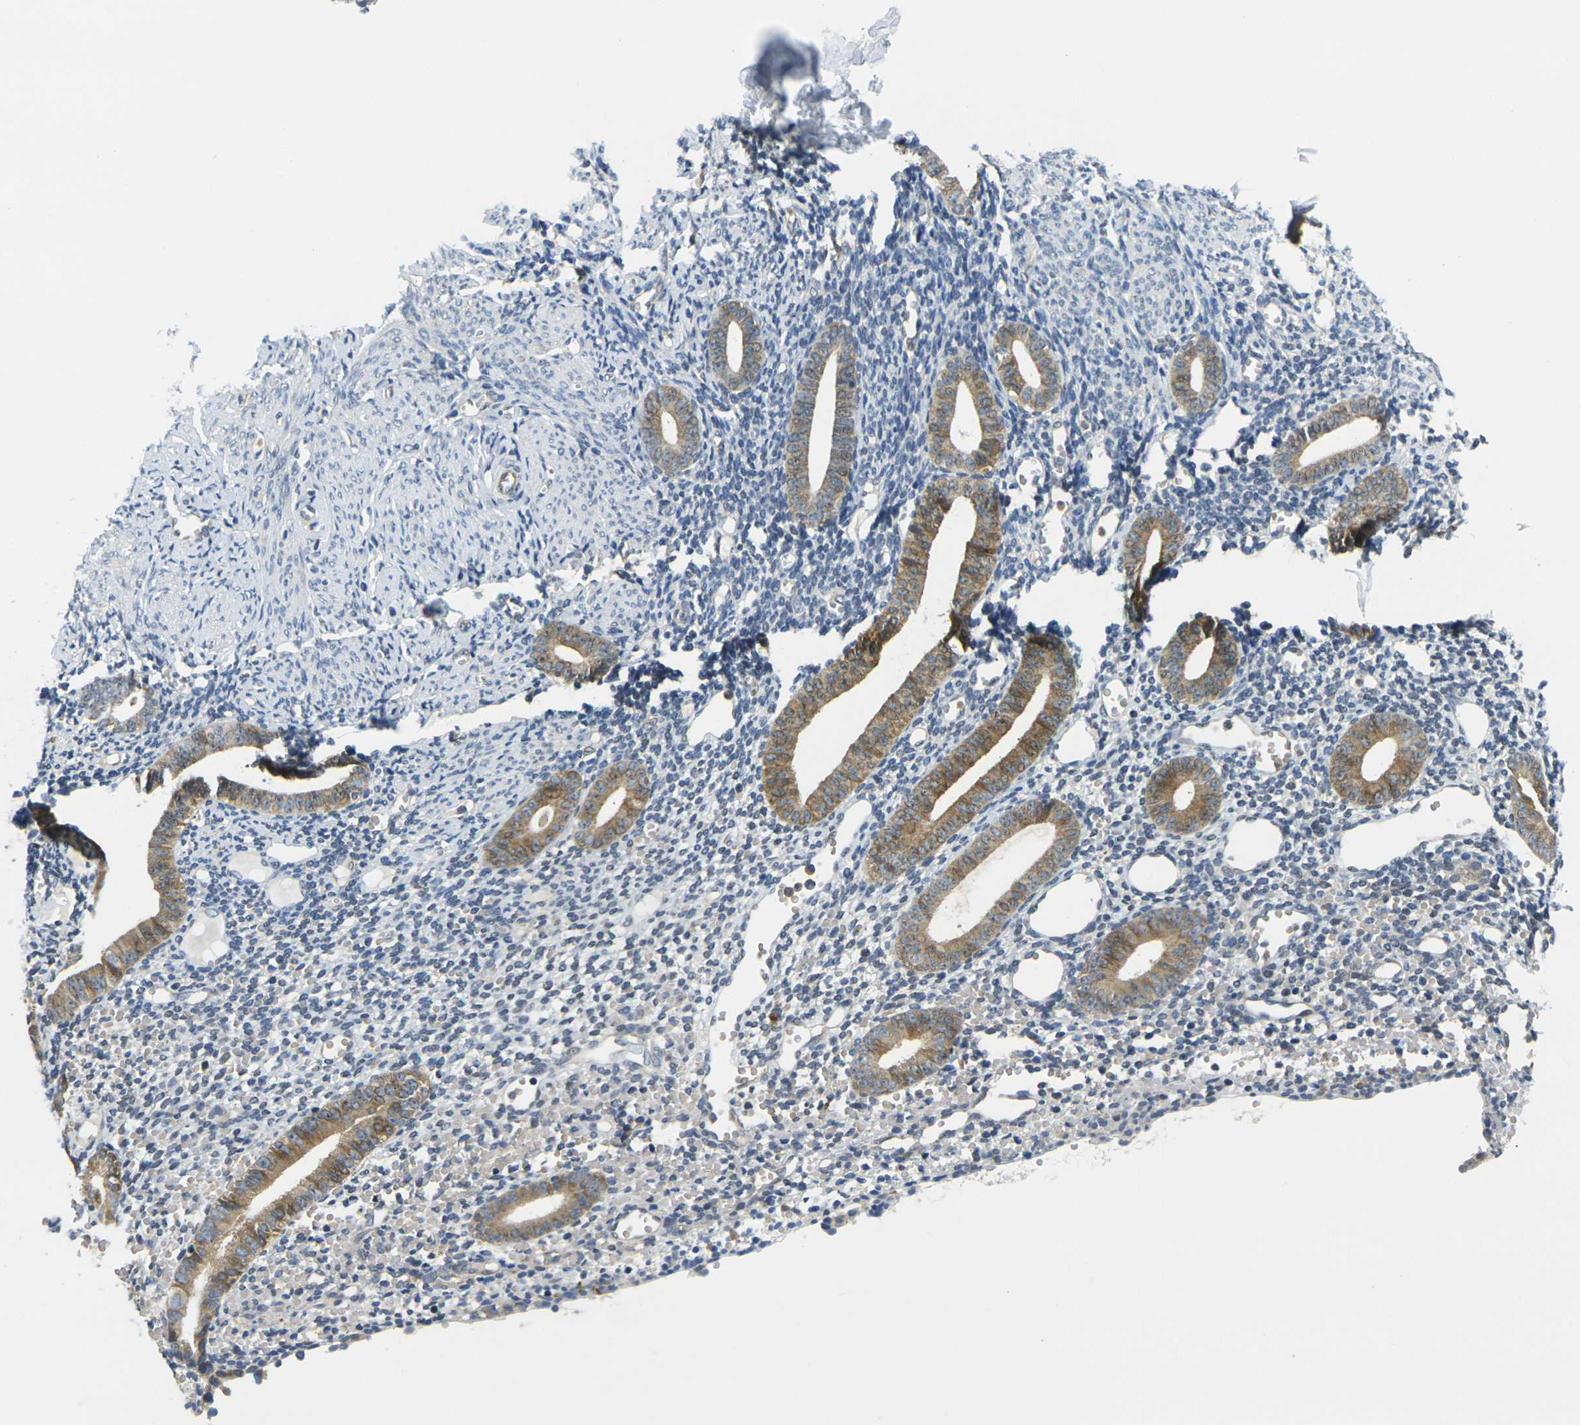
{"staining": {"intensity": "negative", "quantity": "none", "location": "none"}, "tissue": "endometrium", "cell_type": "Cells in endometrial stroma", "image_type": "normal", "snomed": [{"axis": "morphology", "description": "Normal tissue, NOS"}, {"axis": "topography", "description": "Endometrium"}], "caption": "The micrograph demonstrates no significant positivity in cells in endometrial stroma of endometrium. (Stains: DAB (3,3'-diaminobenzidine) immunohistochemistry with hematoxylin counter stain, Microscopy: brightfield microscopy at high magnification).", "gene": "MINAR2", "patient": {"sex": "female", "age": 50}}